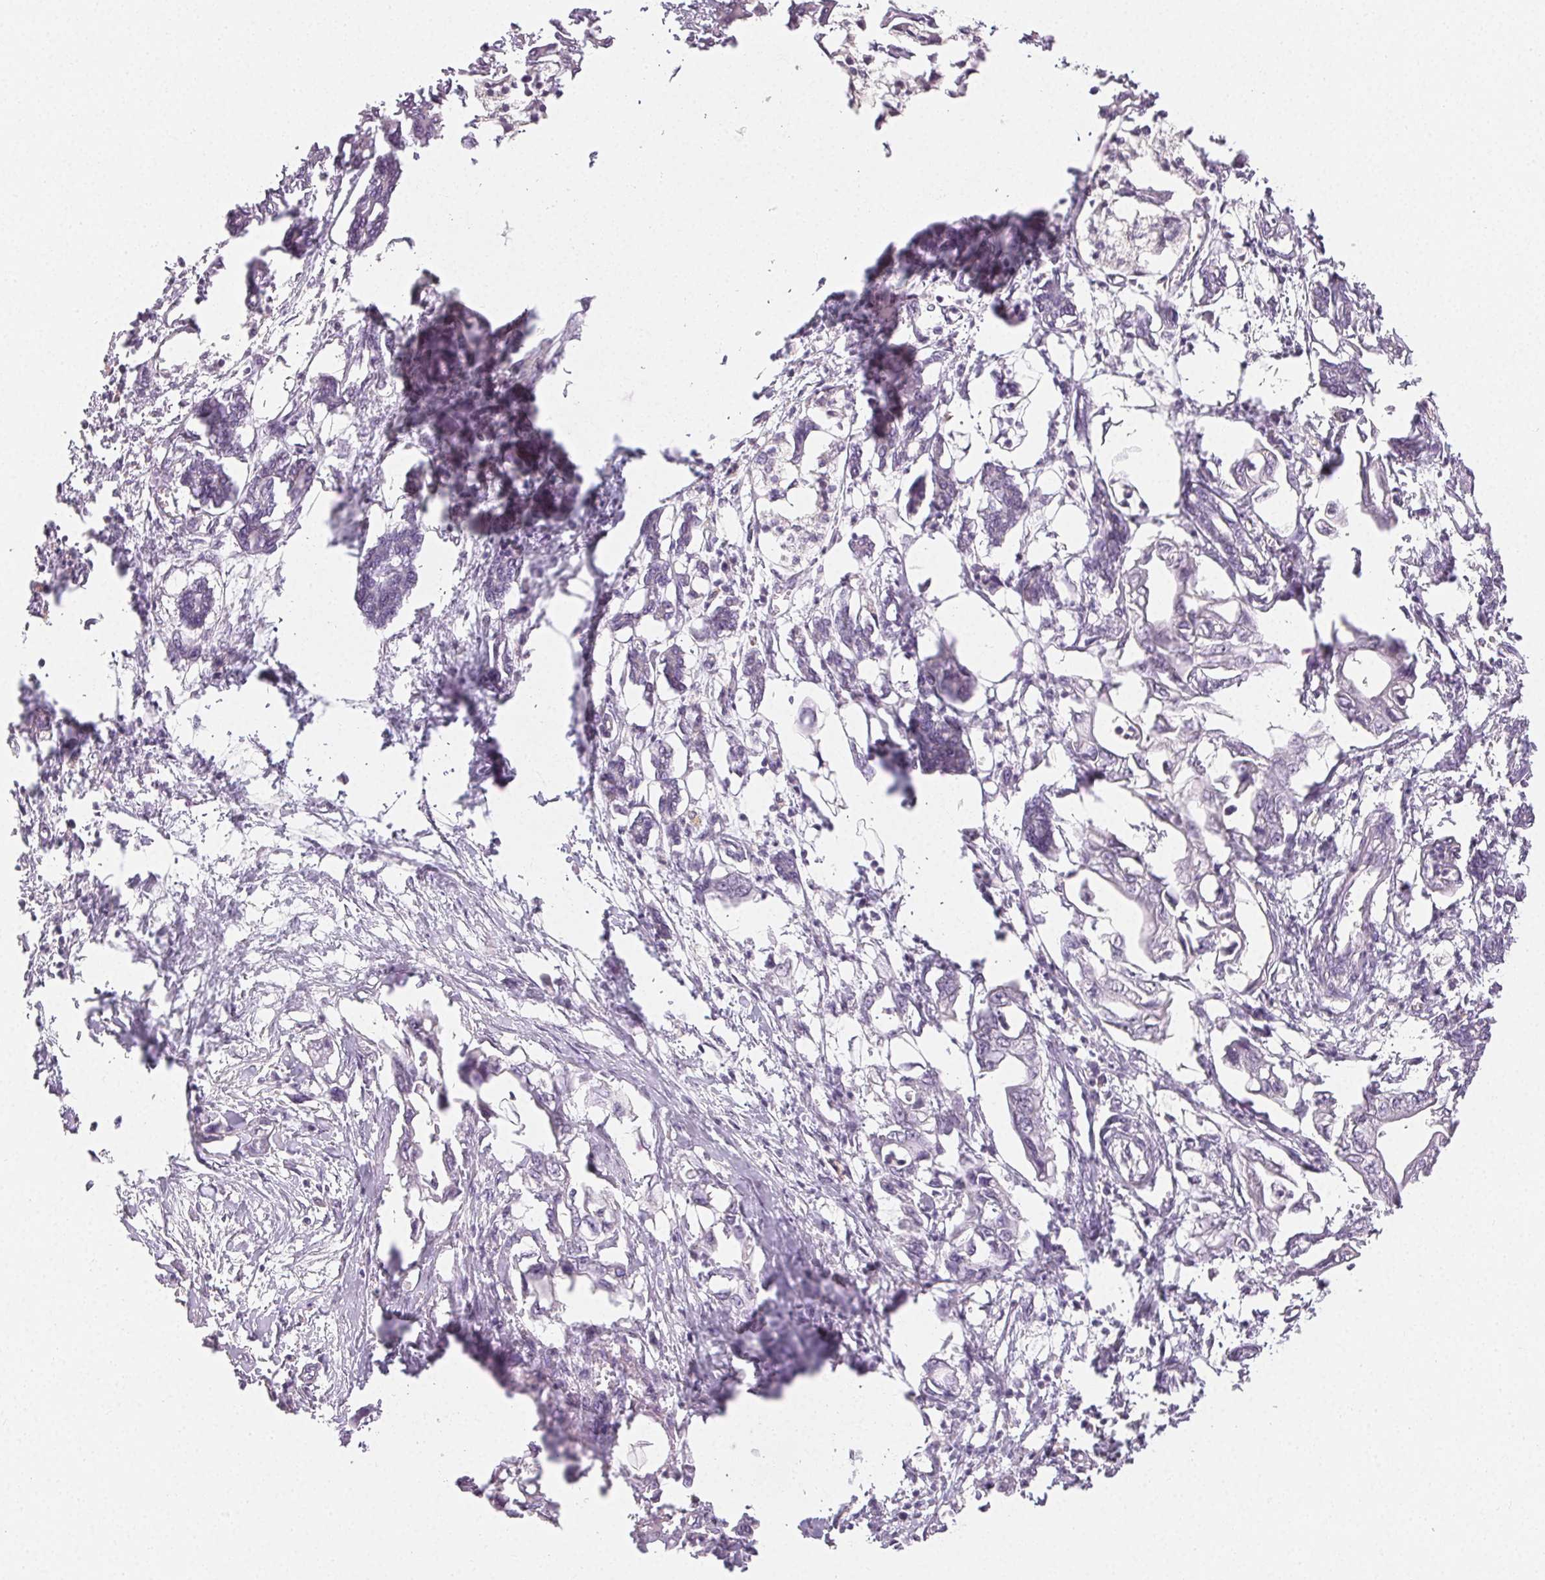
{"staining": {"intensity": "negative", "quantity": "none", "location": "none"}, "tissue": "pancreatic cancer", "cell_type": "Tumor cells", "image_type": "cancer", "snomed": [{"axis": "morphology", "description": "Adenocarcinoma, NOS"}, {"axis": "topography", "description": "Pancreas"}], "caption": "Immunohistochemistry of human adenocarcinoma (pancreatic) exhibits no expression in tumor cells. Brightfield microscopy of immunohistochemistry (IHC) stained with DAB (3,3'-diaminobenzidine) (brown) and hematoxylin (blue), captured at high magnification.", "gene": "TMEM174", "patient": {"sex": "male", "age": 61}}